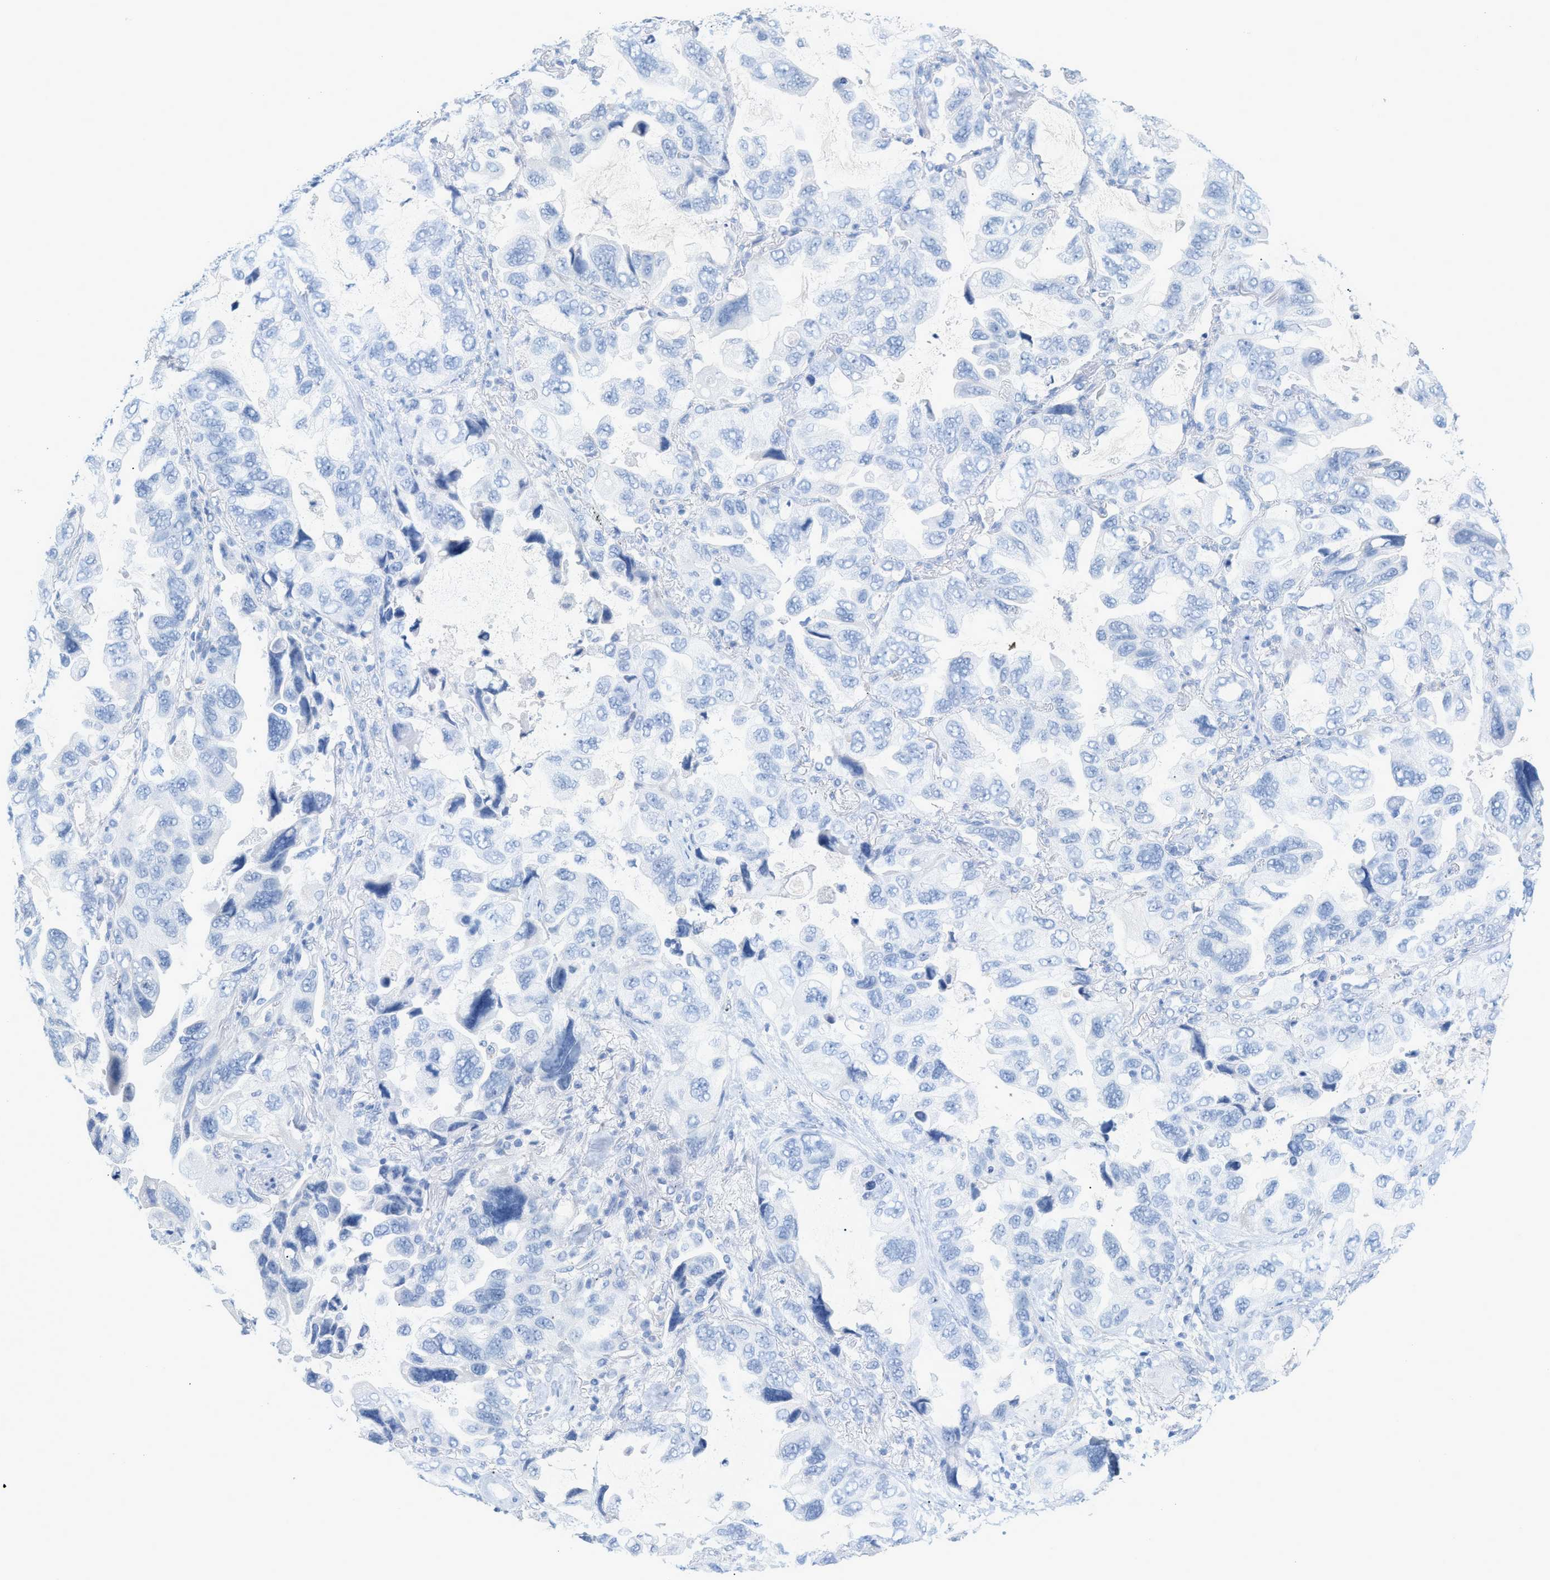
{"staining": {"intensity": "negative", "quantity": "none", "location": "none"}, "tissue": "lung cancer", "cell_type": "Tumor cells", "image_type": "cancer", "snomed": [{"axis": "morphology", "description": "Squamous cell carcinoma, NOS"}, {"axis": "topography", "description": "Lung"}], "caption": "Lung squamous cell carcinoma stained for a protein using immunohistochemistry (IHC) exhibits no expression tumor cells.", "gene": "PAPPA", "patient": {"sex": "female", "age": 73}}